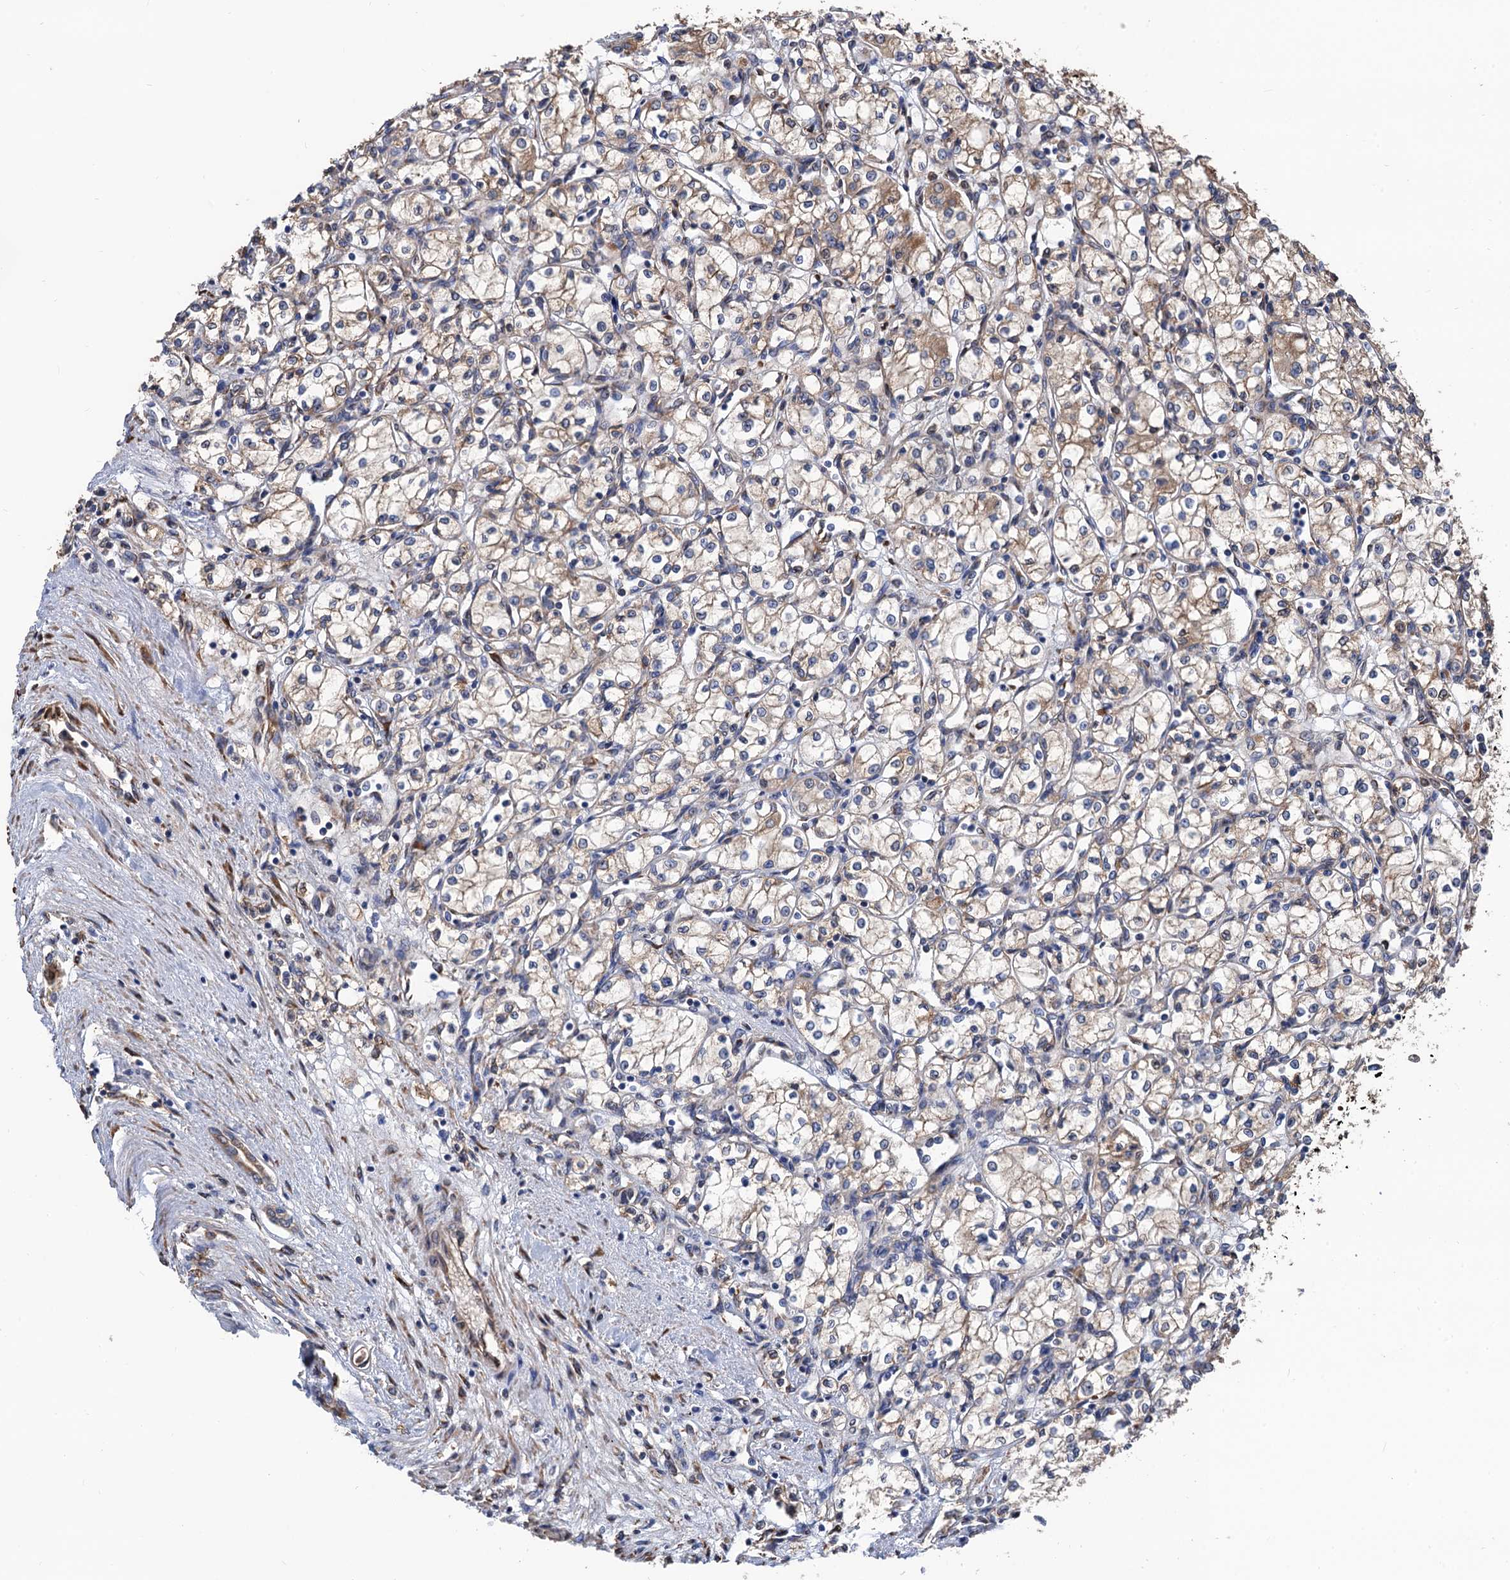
{"staining": {"intensity": "weak", "quantity": ">75%", "location": "cytoplasmic/membranous"}, "tissue": "renal cancer", "cell_type": "Tumor cells", "image_type": "cancer", "snomed": [{"axis": "morphology", "description": "Adenocarcinoma, NOS"}, {"axis": "topography", "description": "Kidney"}], "caption": "Tumor cells demonstrate weak cytoplasmic/membranous staining in approximately >75% of cells in renal cancer. (DAB IHC, brown staining for protein, blue staining for nuclei).", "gene": "CNNM1", "patient": {"sex": "male", "age": 59}}